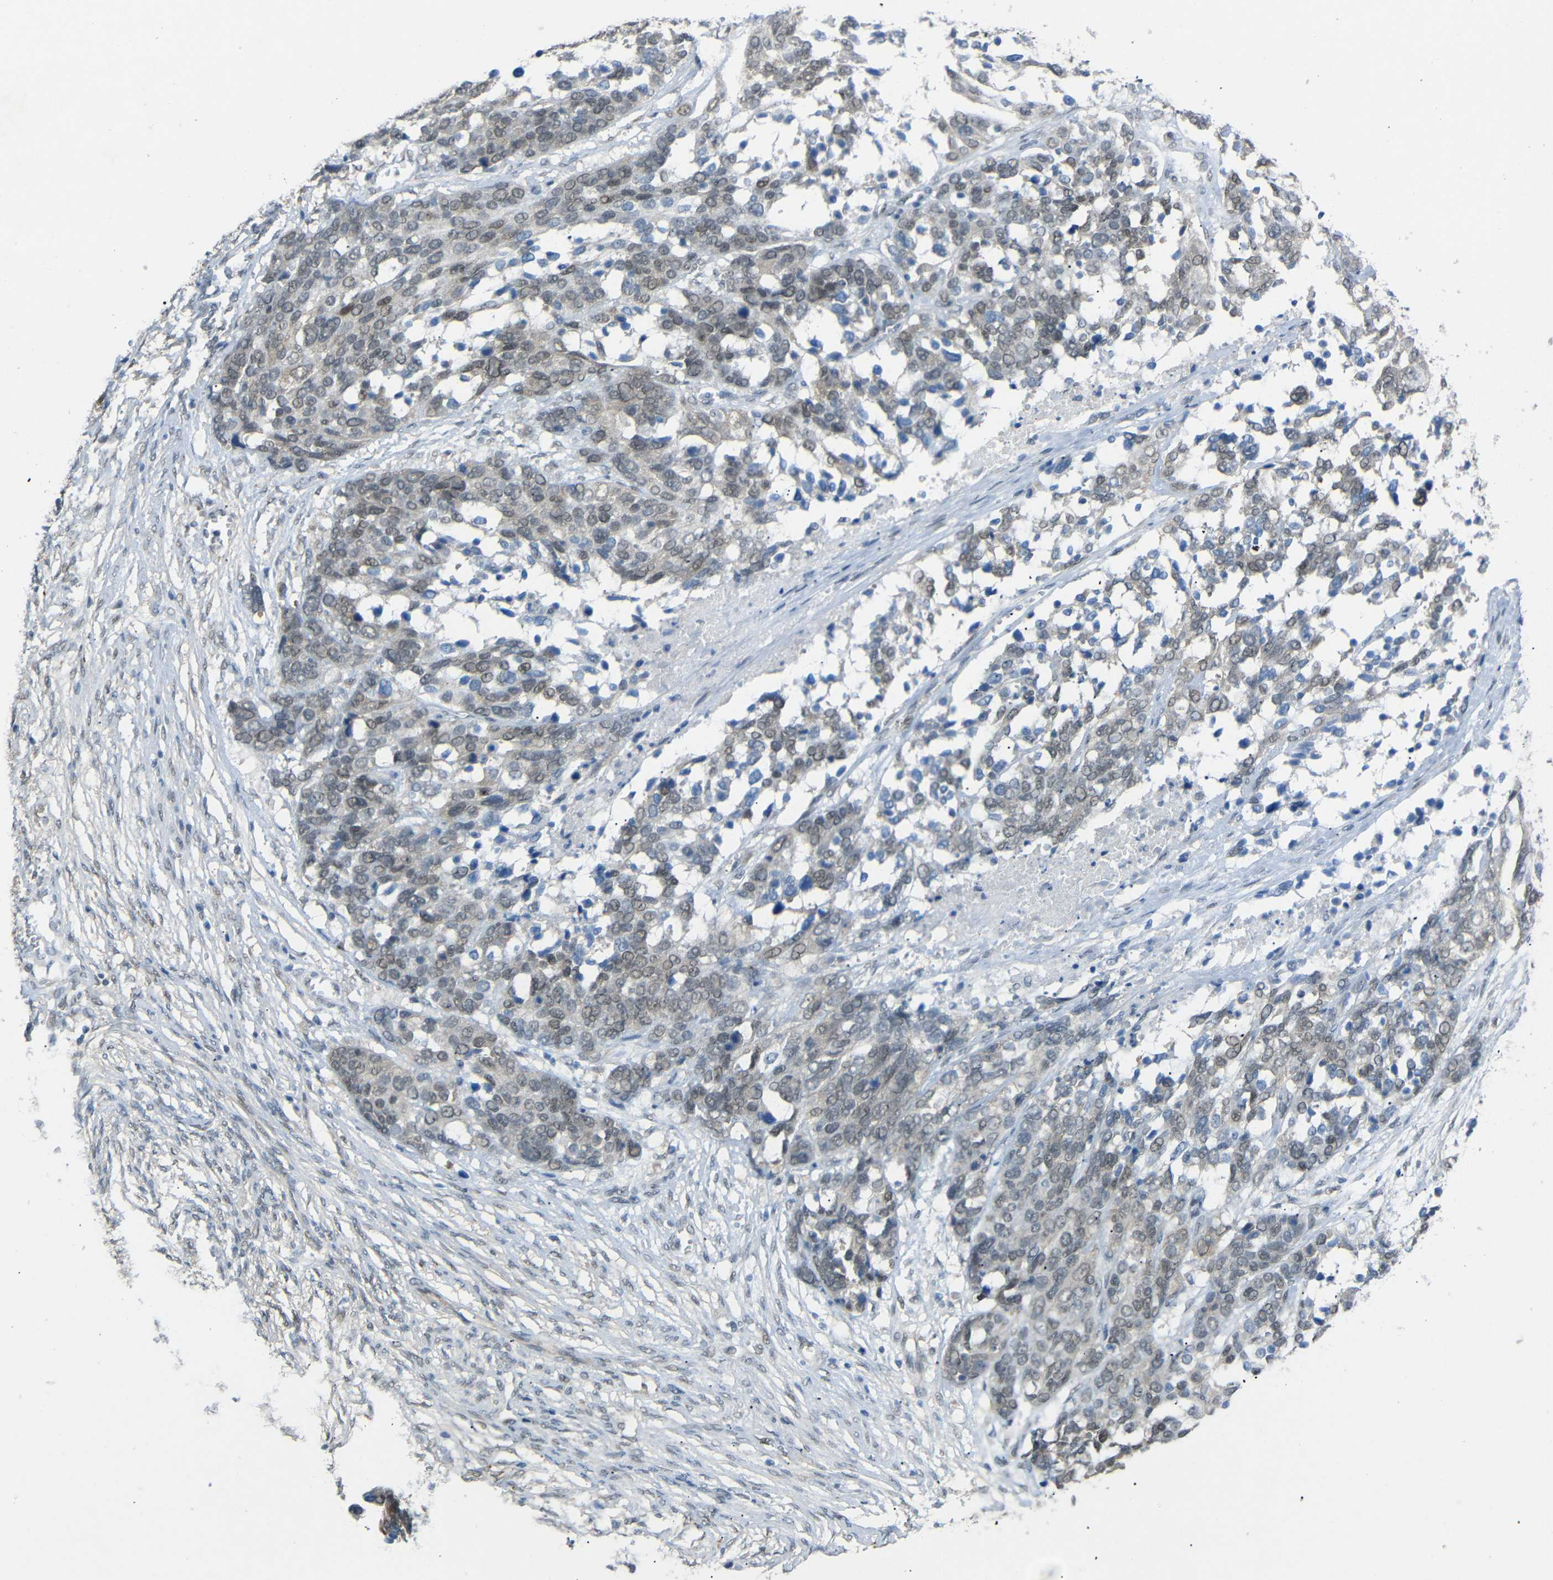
{"staining": {"intensity": "weak", "quantity": "25%-75%", "location": "nuclear"}, "tissue": "ovarian cancer", "cell_type": "Tumor cells", "image_type": "cancer", "snomed": [{"axis": "morphology", "description": "Cystadenocarcinoma, serous, NOS"}, {"axis": "topography", "description": "Ovary"}], "caption": "An image of human ovarian serous cystadenocarcinoma stained for a protein reveals weak nuclear brown staining in tumor cells.", "gene": "GPR158", "patient": {"sex": "female", "age": 44}}